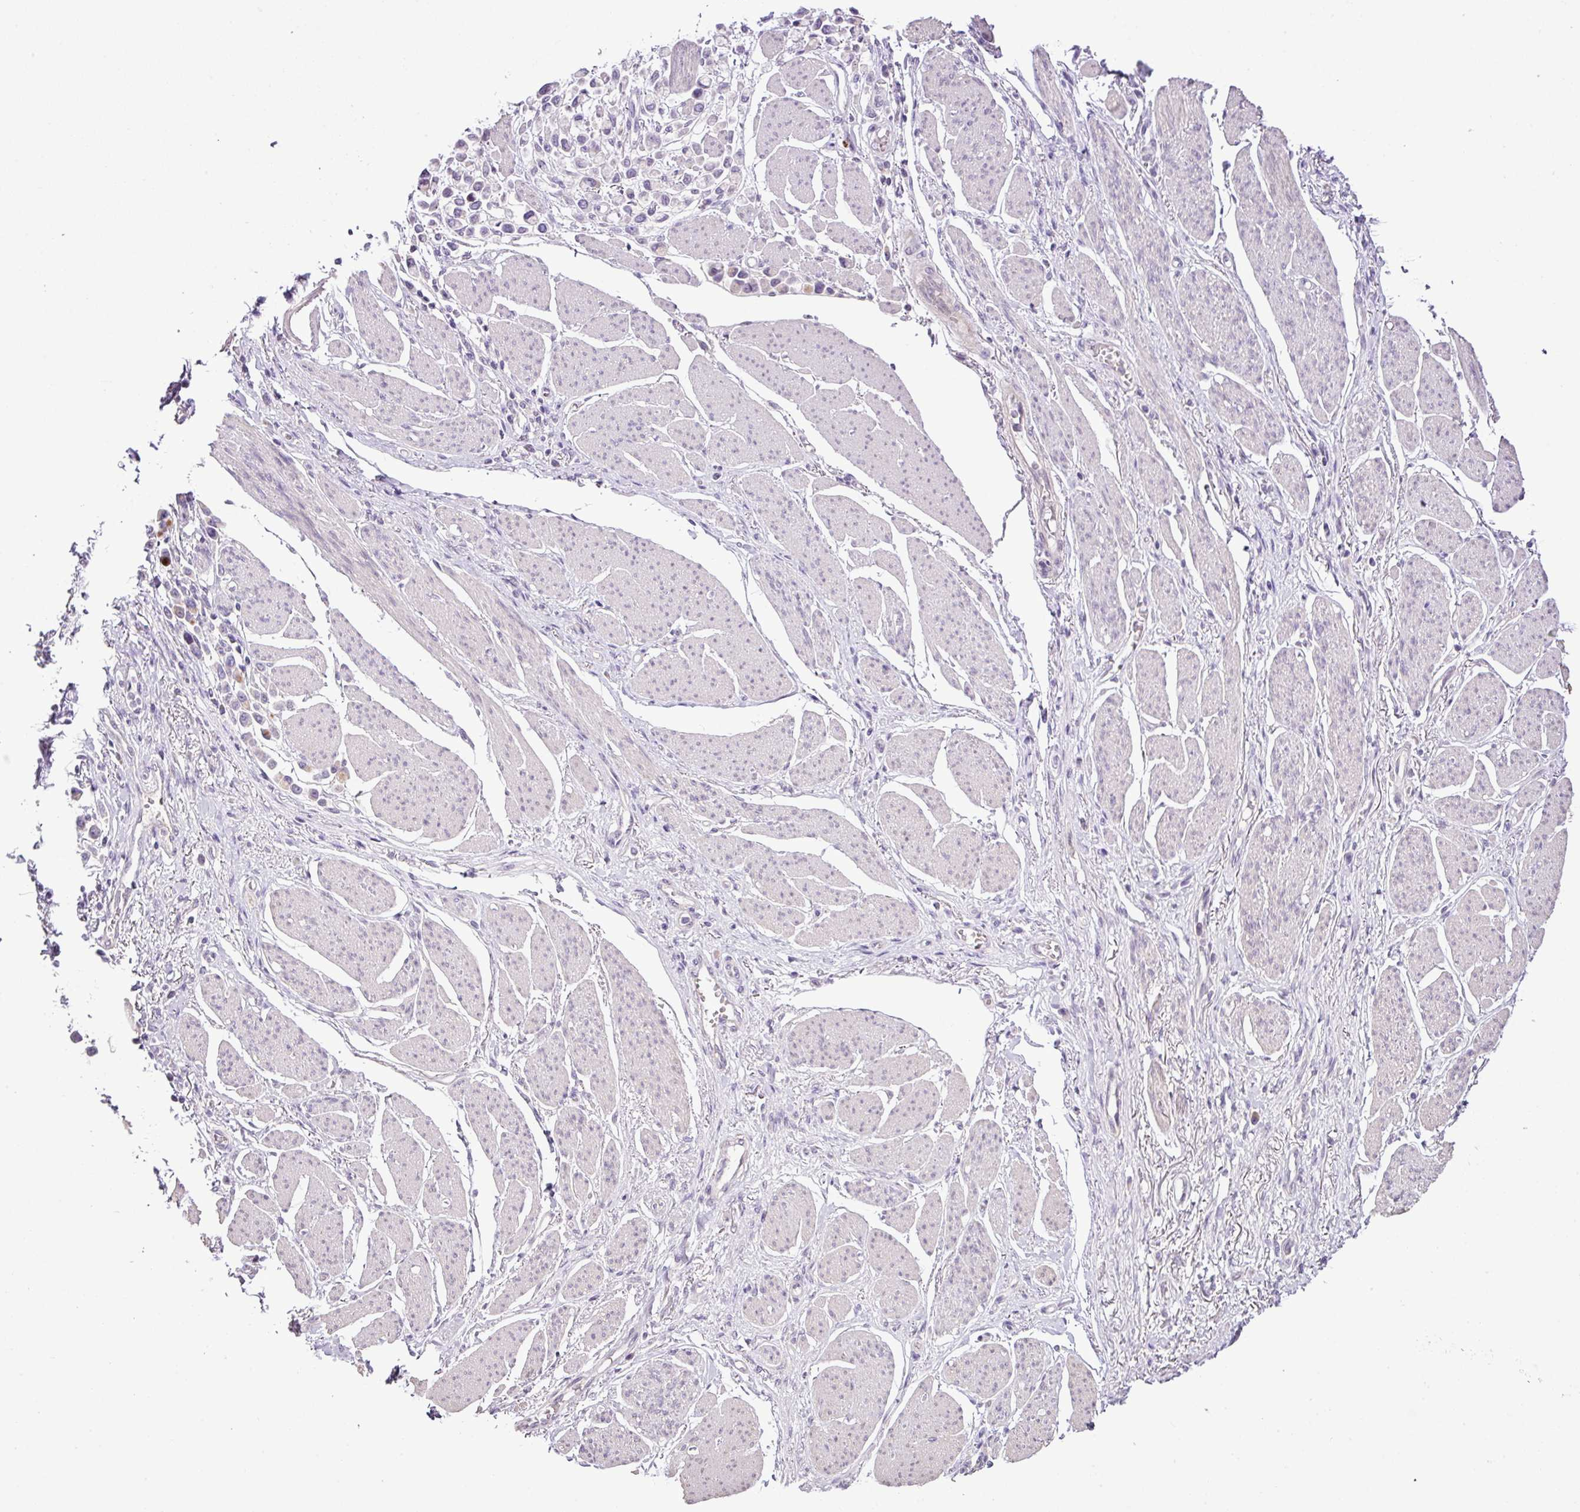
{"staining": {"intensity": "moderate", "quantity": "<25%", "location": "cytoplasmic/membranous"}, "tissue": "stomach cancer", "cell_type": "Tumor cells", "image_type": "cancer", "snomed": [{"axis": "morphology", "description": "Adenocarcinoma, NOS"}, {"axis": "topography", "description": "Stomach"}], "caption": "This is a micrograph of immunohistochemistry staining of adenocarcinoma (stomach), which shows moderate expression in the cytoplasmic/membranous of tumor cells.", "gene": "DNAJB13", "patient": {"sex": "female", "age": 81}}